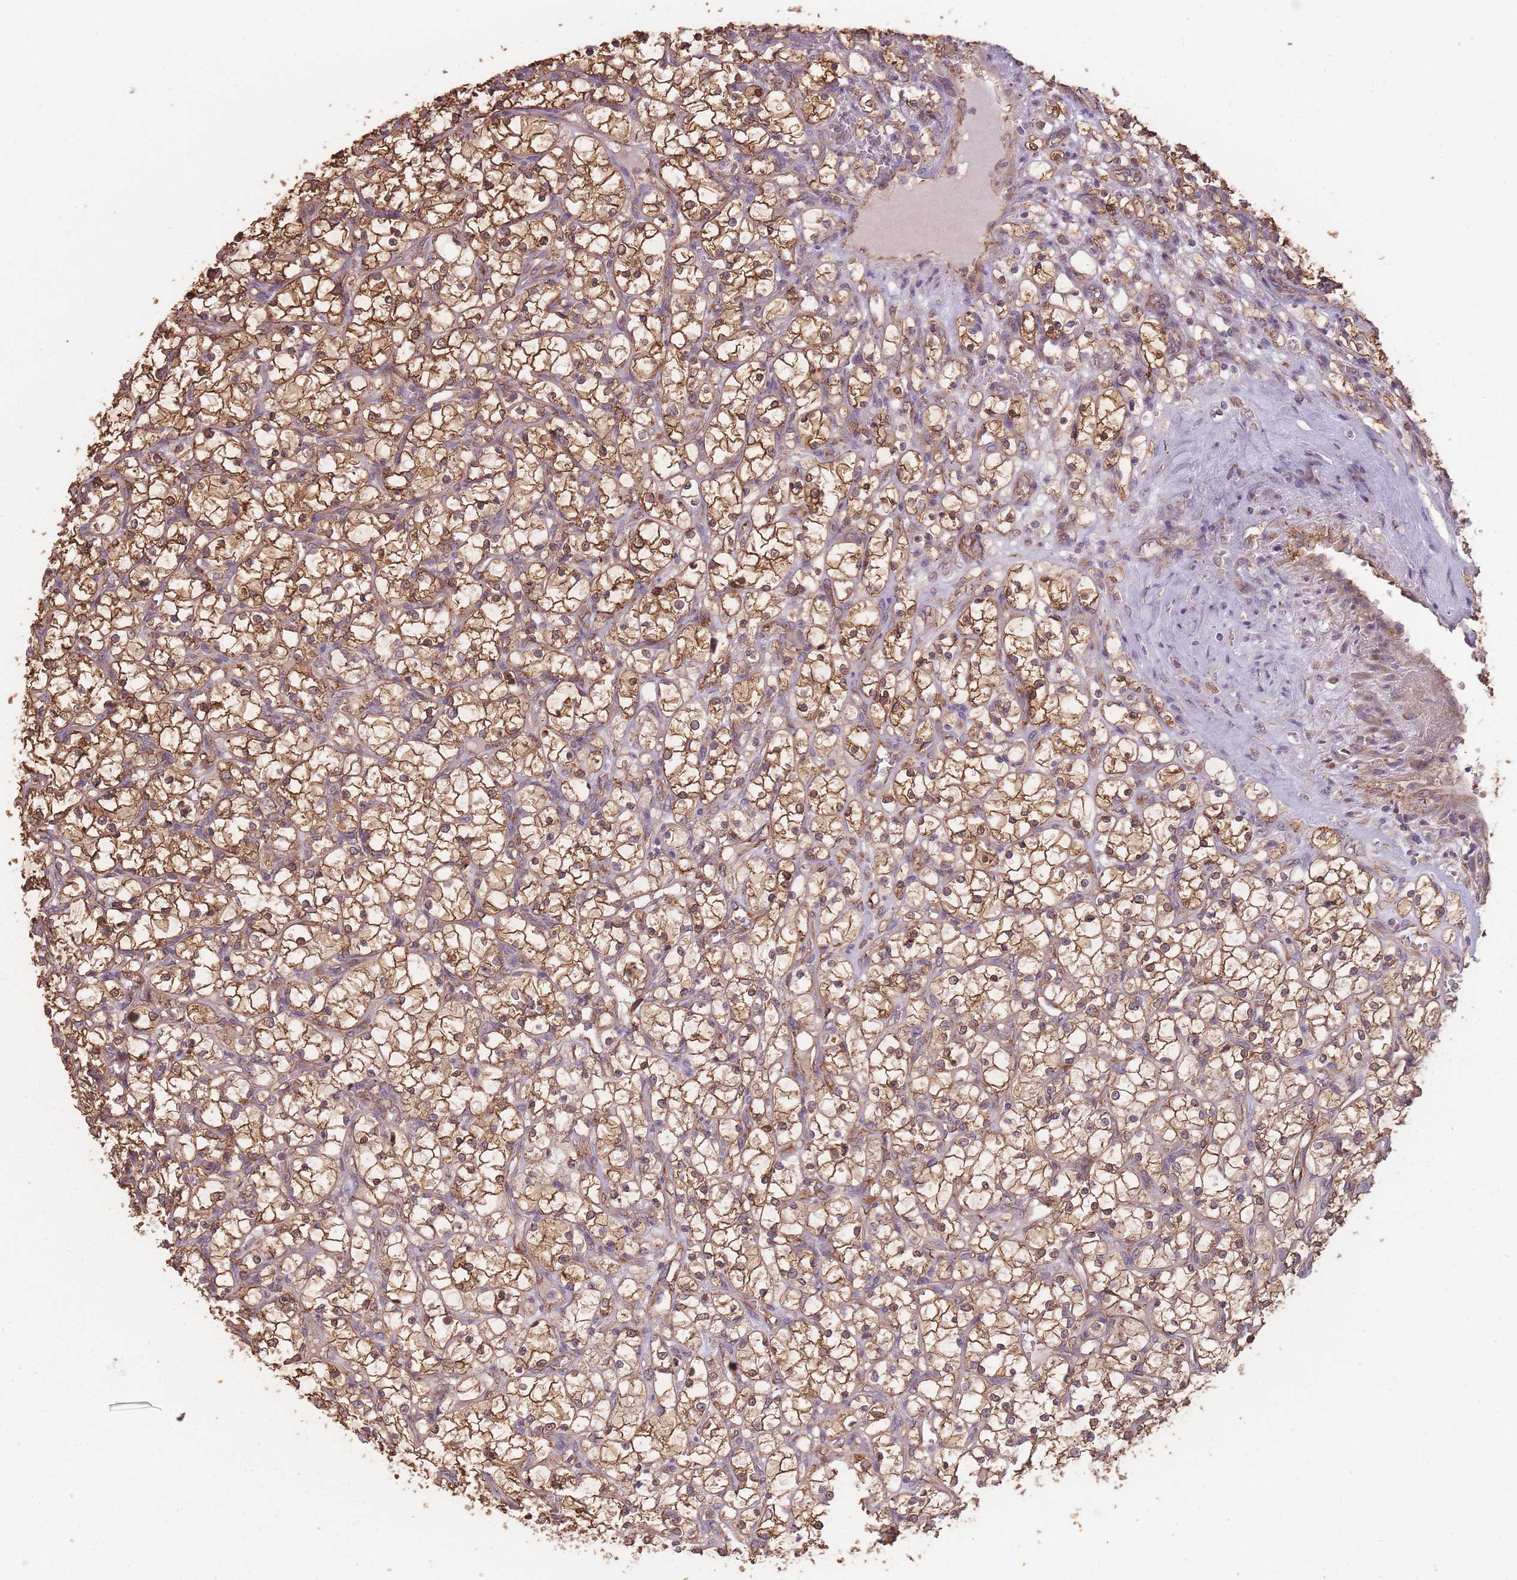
{"staining": {"intensity": "moderate", "quantity": ">75%", "location": "cytoplasmic/membranous,nuclear"}, "tissue": "renal cancer", "cell_type": "Tumor cells", "image_type": "cancer", "snomed": [{"axis": "morphology", "description": "Adenocarcinoma, NOS"}, {"axis": "topography", "description": "Kidney"}], "caption": "Immunohistochemical staining of human renal cancer (adenocarcinoma) demonstrates moderate cytoplasmic/membranous and nuclear protein positivity in approximately >75% of tumor cells.", "gene": "SANBR", "patient": {"sex": "female", "age": 69}}